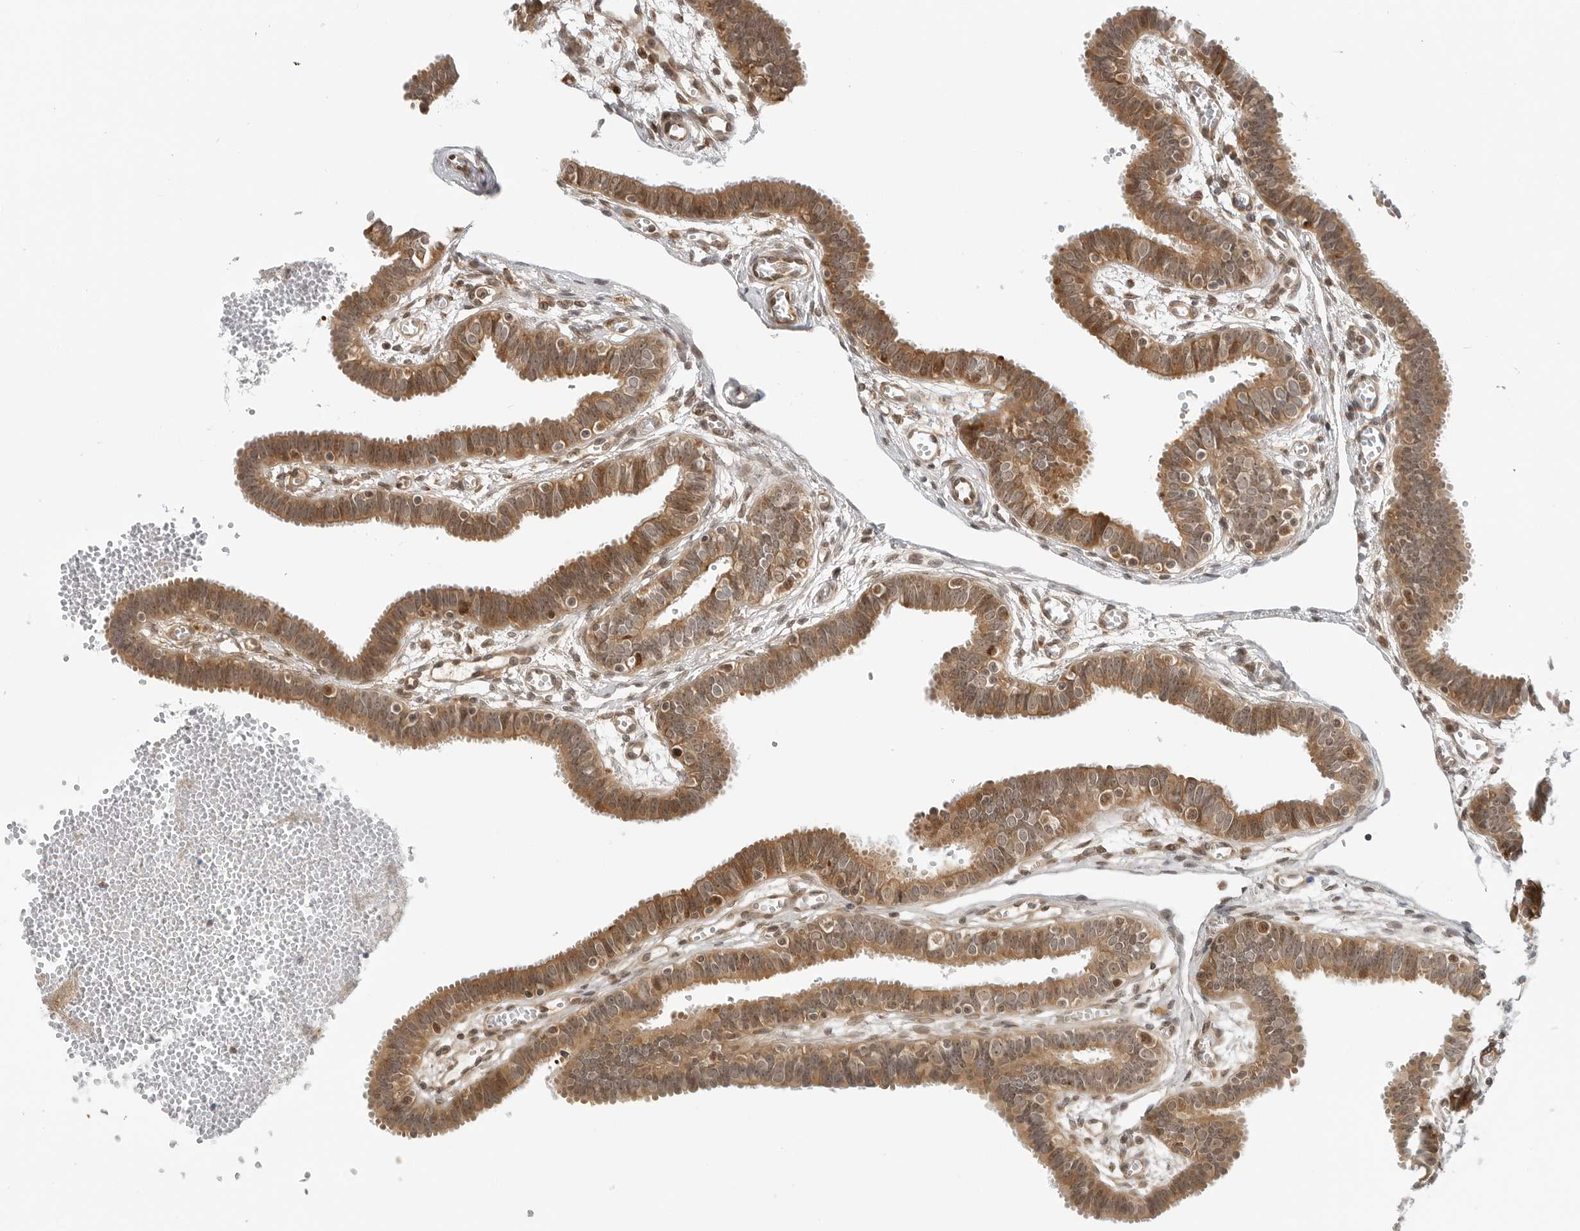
{"staining": {"intensity": "moderate", "quantity": ">75%", "location": "cytoplasmic/membranous,nuclear"}, "tissue": "fallopian tube", "cell_type": "Glandular cells", "image_type": "normal", "snomed": [{"axis": "morphology", "description": "Normal tissue, NOS"}, {"axis": "topography", "description": "Fallopian tube"}, {"axis": "topography", "description": "Placenta"}], "caption": "Immunohistochemistry (IHC) staining of unremarkable fallopian tube, which exhibits medium levels of moderate cytoplasmic/membranous,nuclear positivity in about >75% of glandular cells indicating moderate cytoplasmic/membranous,nuclear protein staining. The staining was performed using DAB (brown) for protein detection and nuclei were counterstained in hematoxylin (blue).", "gene": "TIPRL", "patient": {"sex": "female", "age": 32}}